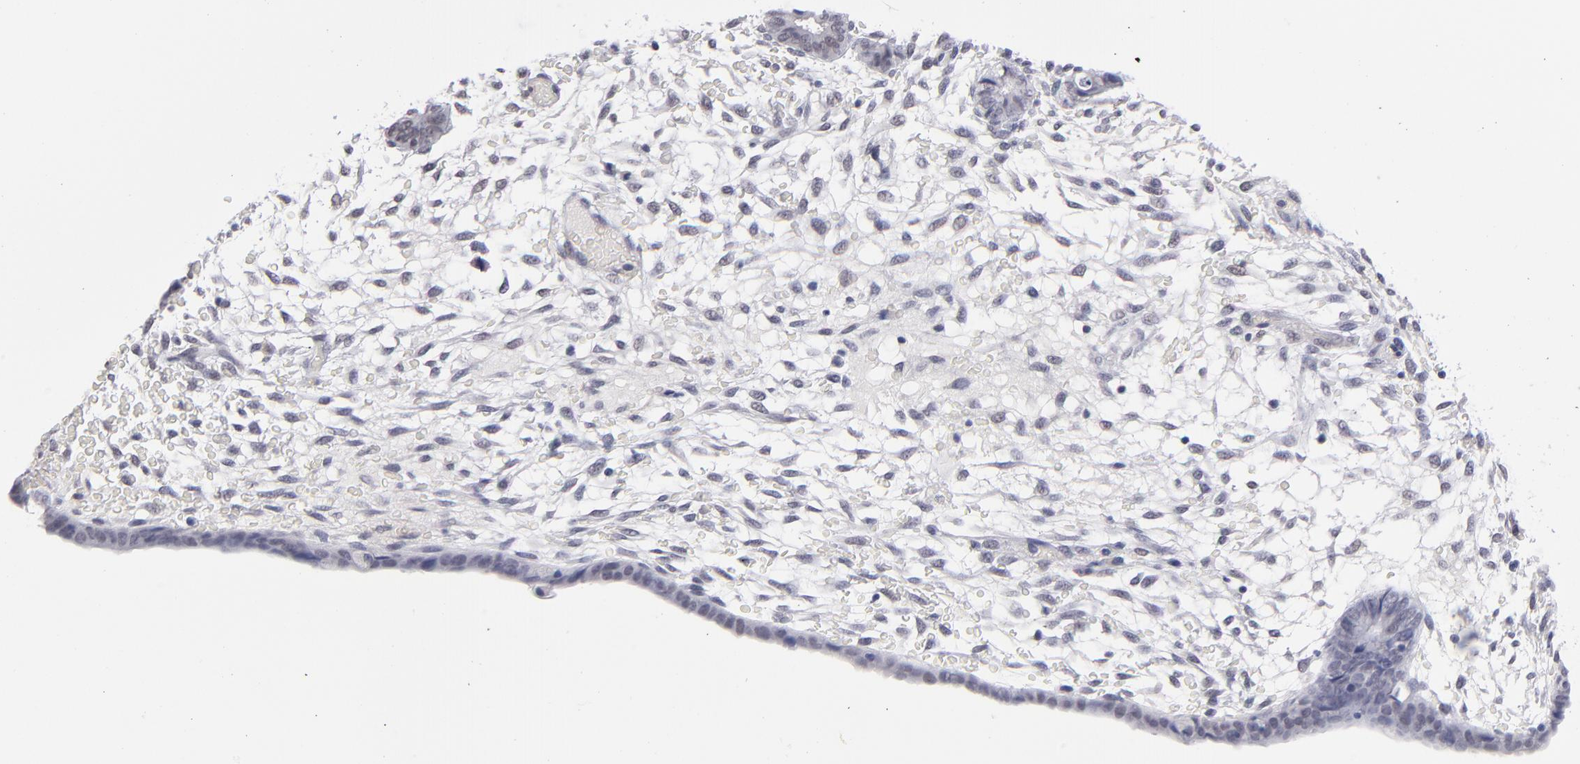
{"staining": {"intensity": "negative", "quantity": "none", "location": "none"}, "tissue": "endometrium", "cell_type": "Cells in endometrial stroma", "image_type": "normal", "snomed": [{"axis": "morphology", "description": "Normal tissue, NOS"}, {"axis": "topography", "description": "Endometrium"}], "caption": "High magnification brightfield microscopy of benign endometrium stained with DAB (3,3'-diaminobenzidine) (brown) and counterstained with hematoxylin (blue): cells in endometrial stroma show no significant expression. Brightfield microscopy of immunohistochemistry (IHC) stained with DAB (3,3'-diaminobenzidine) (brown) and hematoxylin (blue), captured at high magnification.", "gene": "TEX11", "patient": {"sex": "female", "age": 42}}